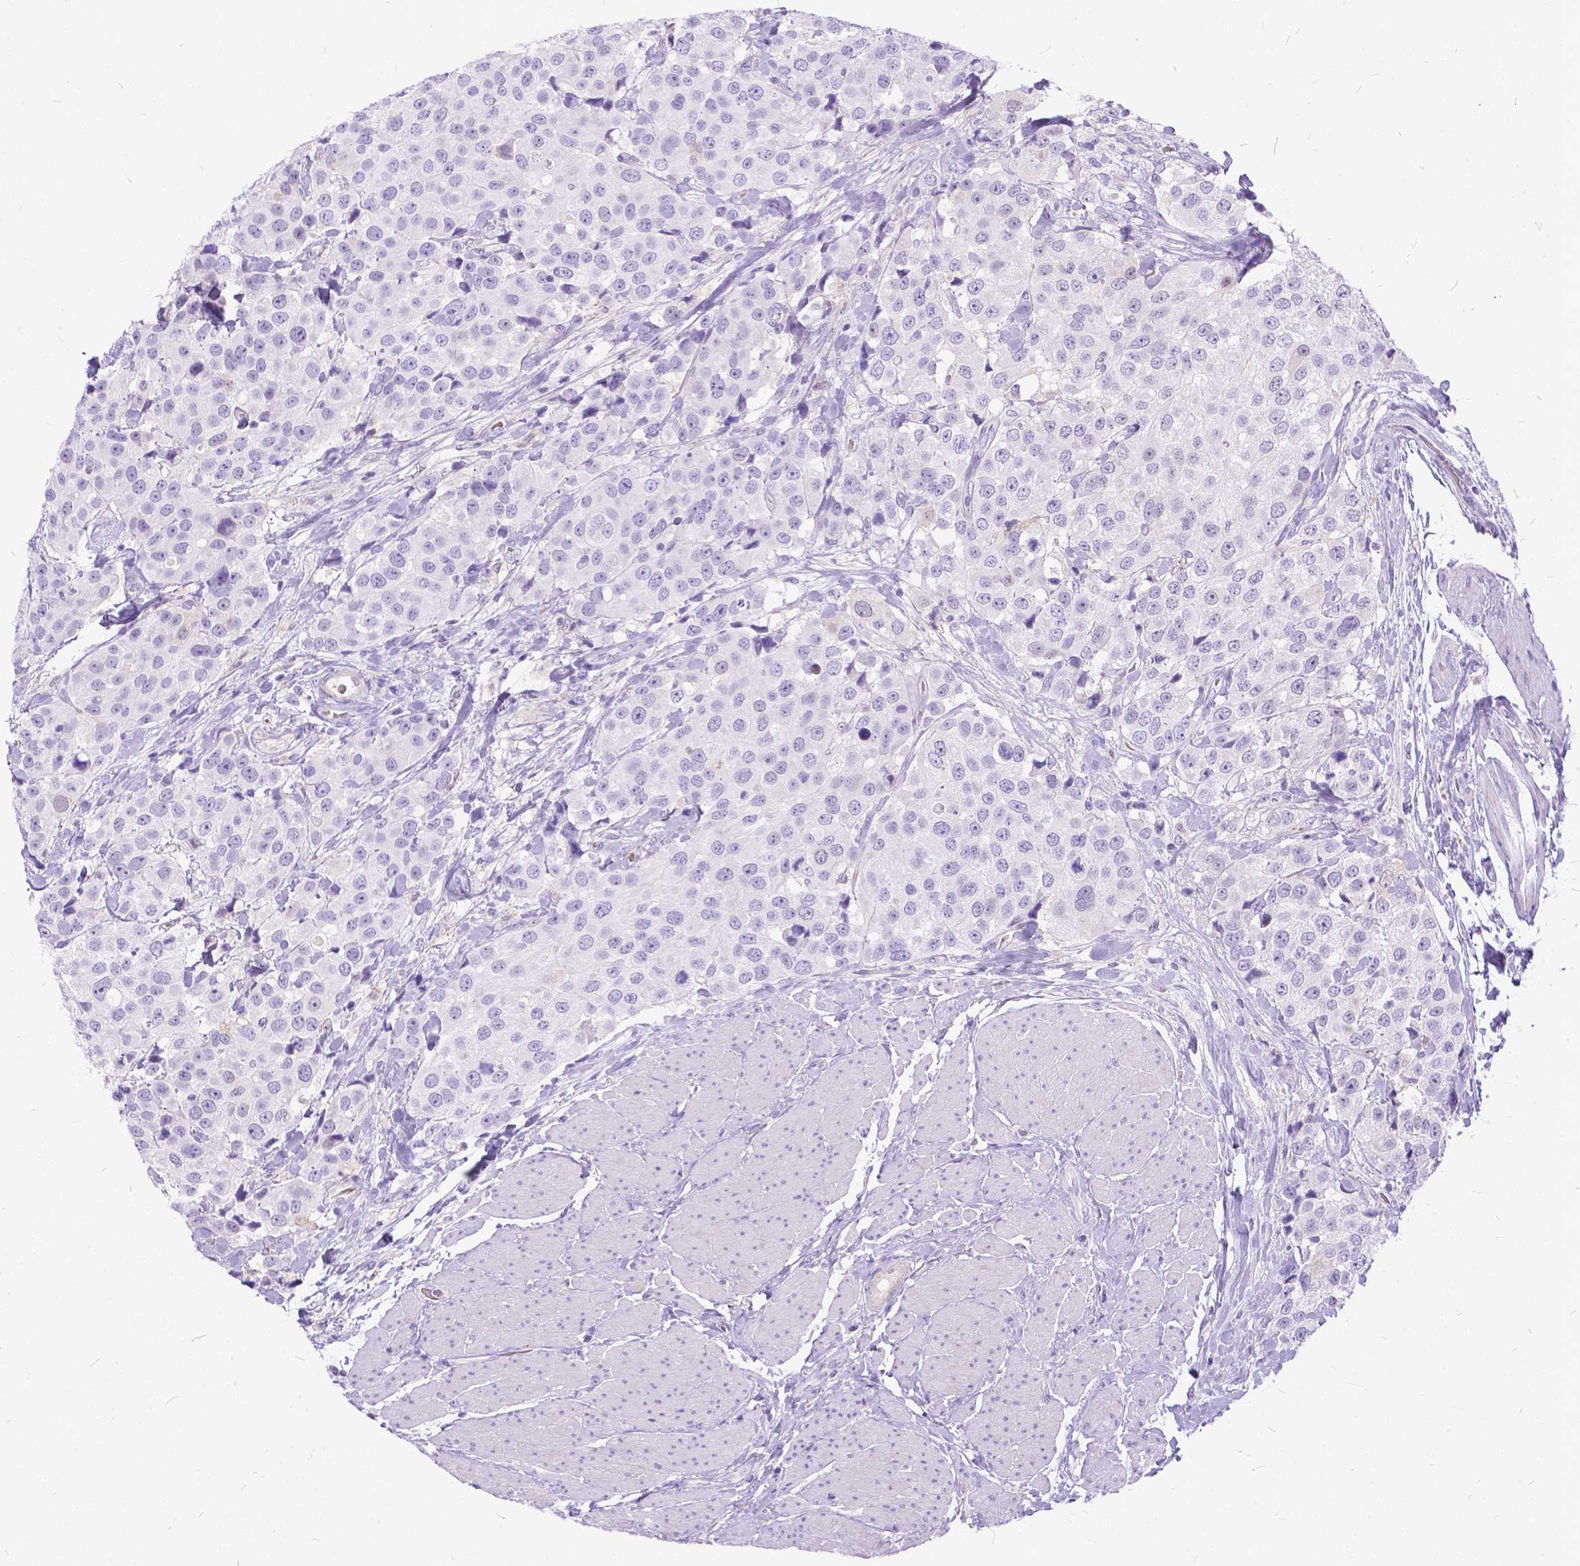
{"staining": {"intensity": "negative", "quantity": "none", "location": "none"}, "tissue": "urothelial cancer", "cell_type": "Tumor cells", "image_type": "cancer", "snomed": [{"axis": "morphology", "description": "Urothelial carcinoma, High grade"}, {"axis": "topography", "description": "Urinary bladder"}], "caption": "This micrograph is of high-grade urothelial carcinoma stained with IHC to label a protein in brown with the nuclei are counter-stained blue. There is no expression in tumor cells.", "gene": "TMEM169", "patient": {"sex": "female", "age": 64}}